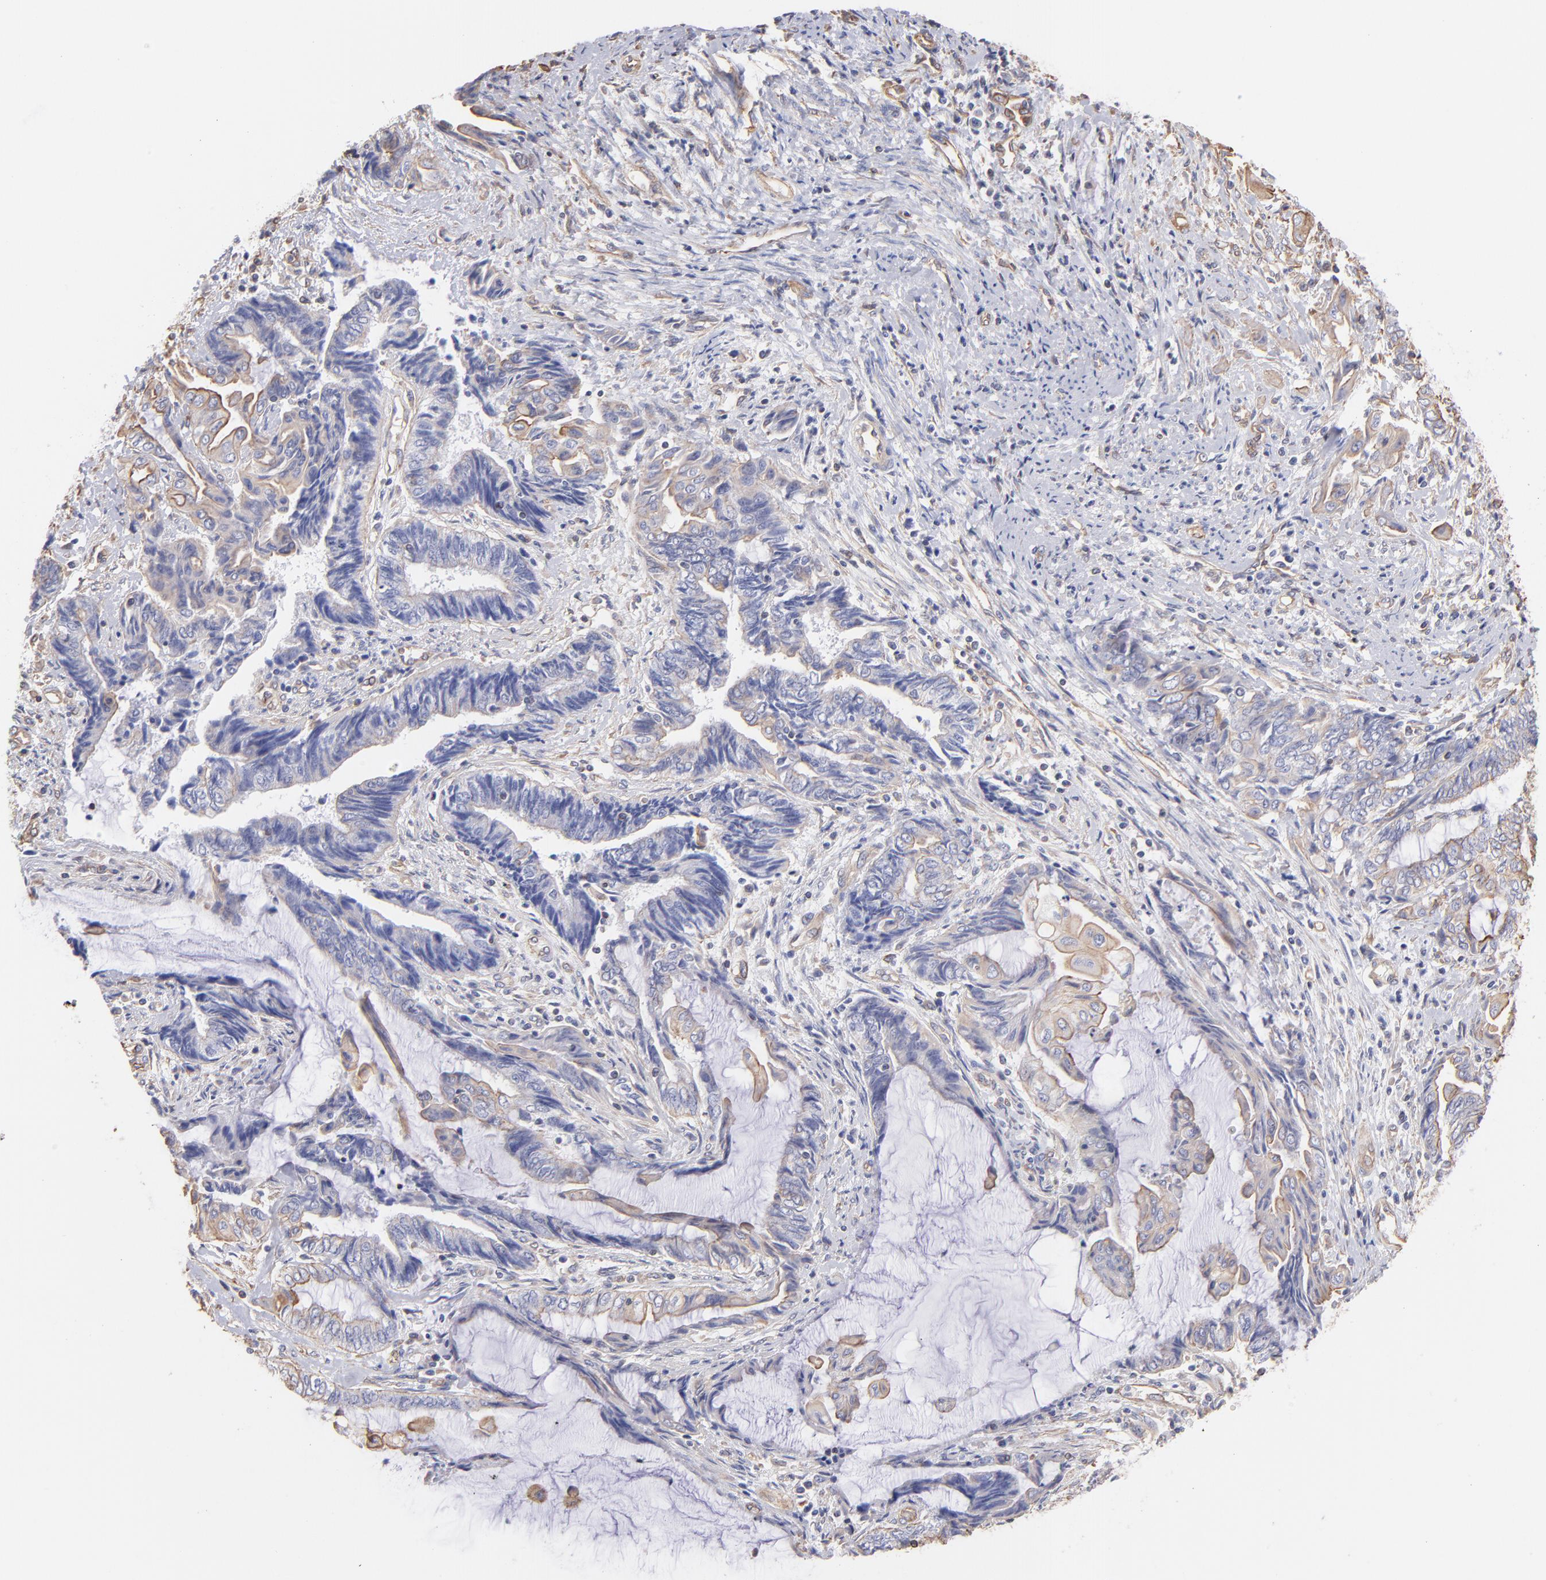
{"staining": {"intensity": "weak", "quantity": "25%-75%", "location": "cytoplasmic/membranous"}, "tissue": "endometrial cancer", "cell_type": "Tumor cells", "image_type": "cancer", "snomed": [{"axis": "morphology", "description": "Adenocarcinoma, NOS"}, {"axis": "topography", "description": "Uterus"}, {"axis": "topography", "description": "Endometrium"}], "caption": "Tumor cells demonstrate low levels of weak cytoplasmic/membranous expression in about 25%-75% of cells in endometrial adenocarcinoma.", "gene": "PLEC", "patient": {"sex": "female", "age": 70}}